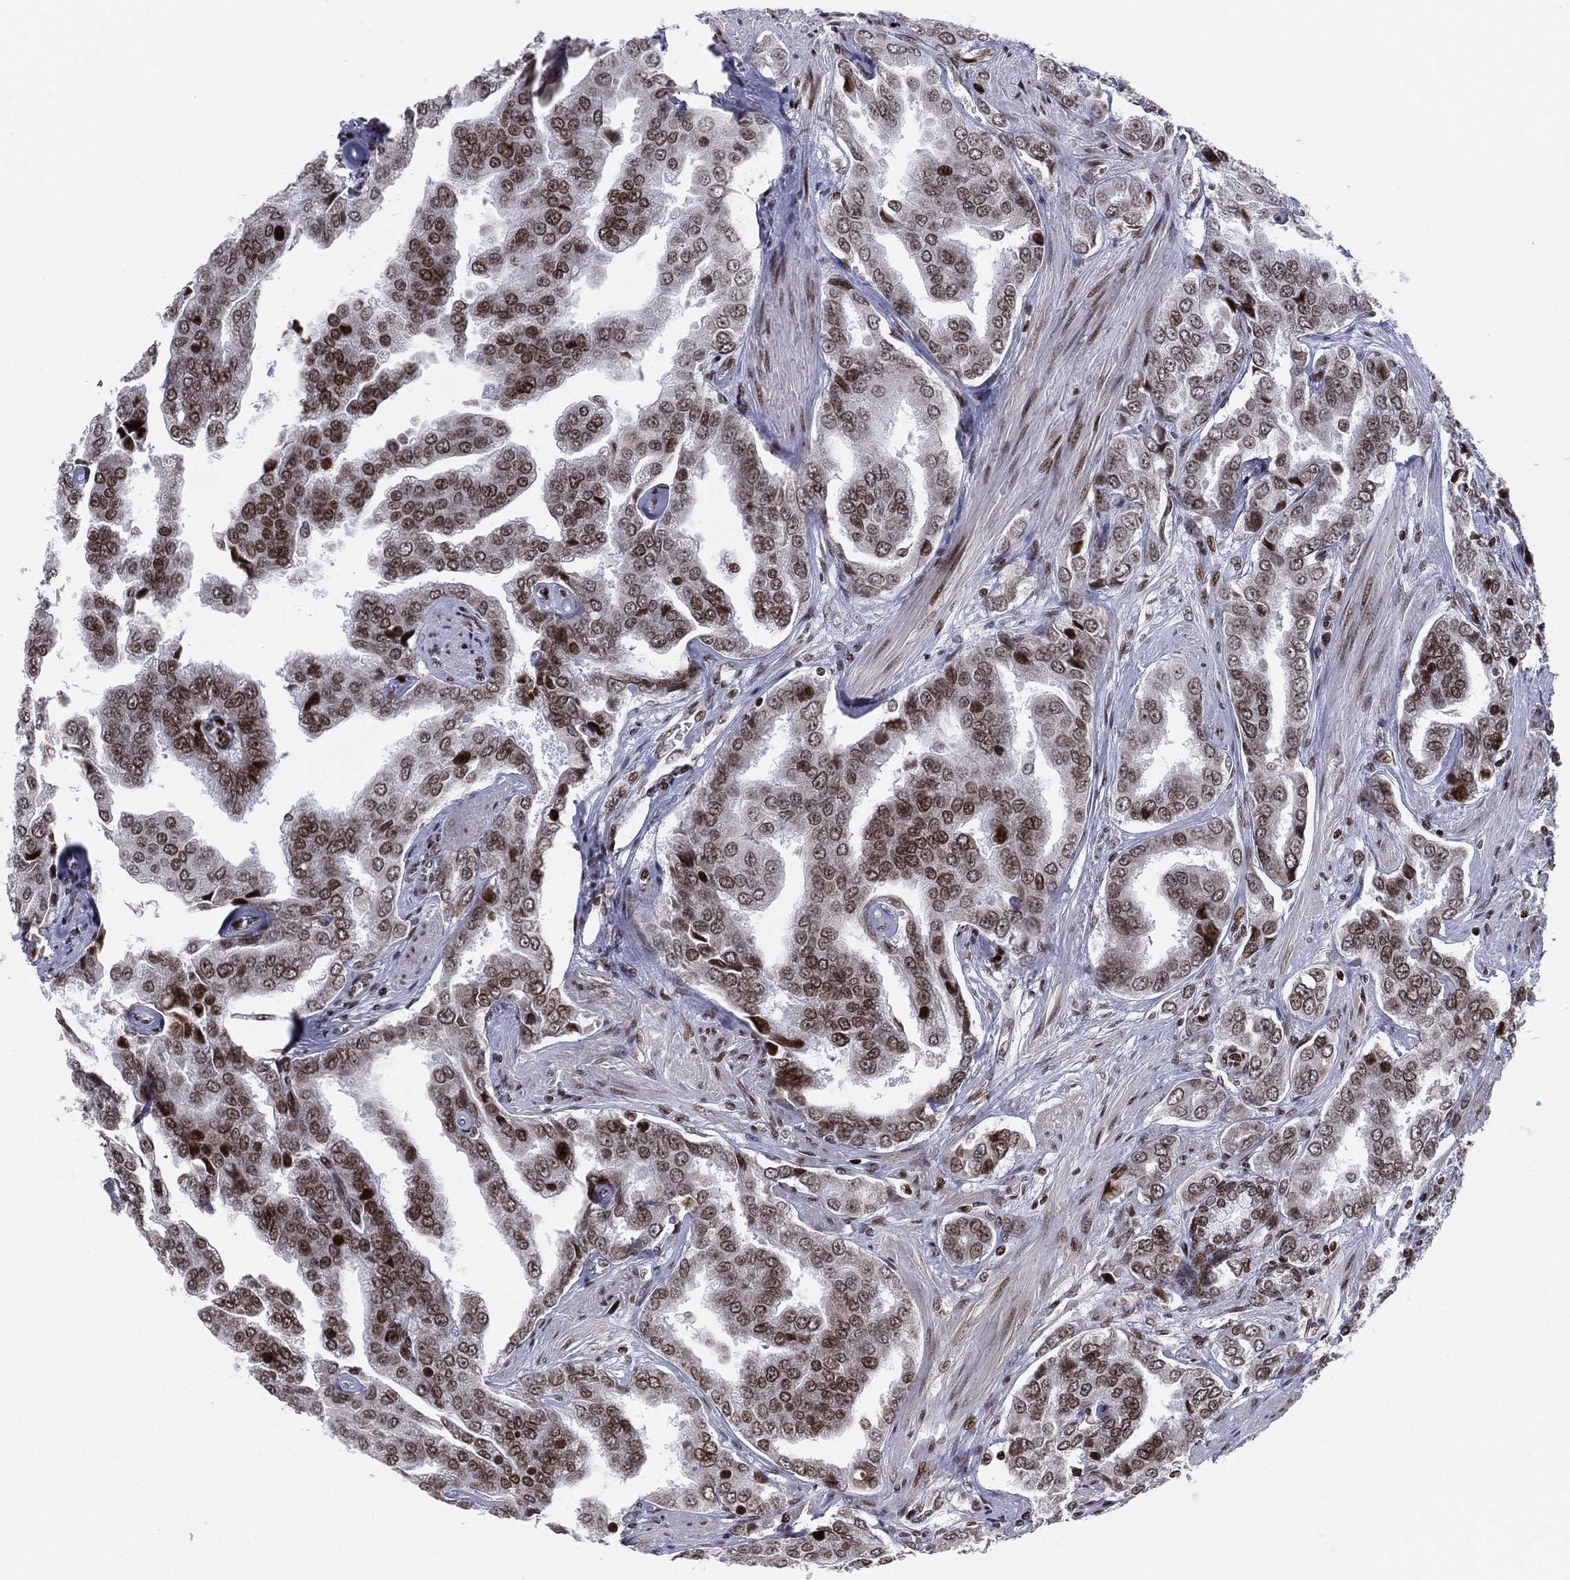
{"staining": {"intensity": "moderate", "quantity": "25%-75%", "location": "nuclear"}, "tissue": "prostate cancer", "cell_type": "Tumor cells", "image_type": "cancer", "snomed": [{"axis": "morphology", "description": "Adenocarcinoma, NOS"}, {"axis": "topography", "description": "Prostate and seminal vesicle, NOS"}, {"axis": "topography", "description": "Prostate"}], "caption": "This micrograph reveals prostate cancer (adenocarcinoma) stained with IHC to label a protein in brown. The nuclear of tumor cells show moderate positivity for the protein. Nuclei are counter-stained blue.", "gene": "MFSD14A", "patient": {"sex": "male", "age": 69}}